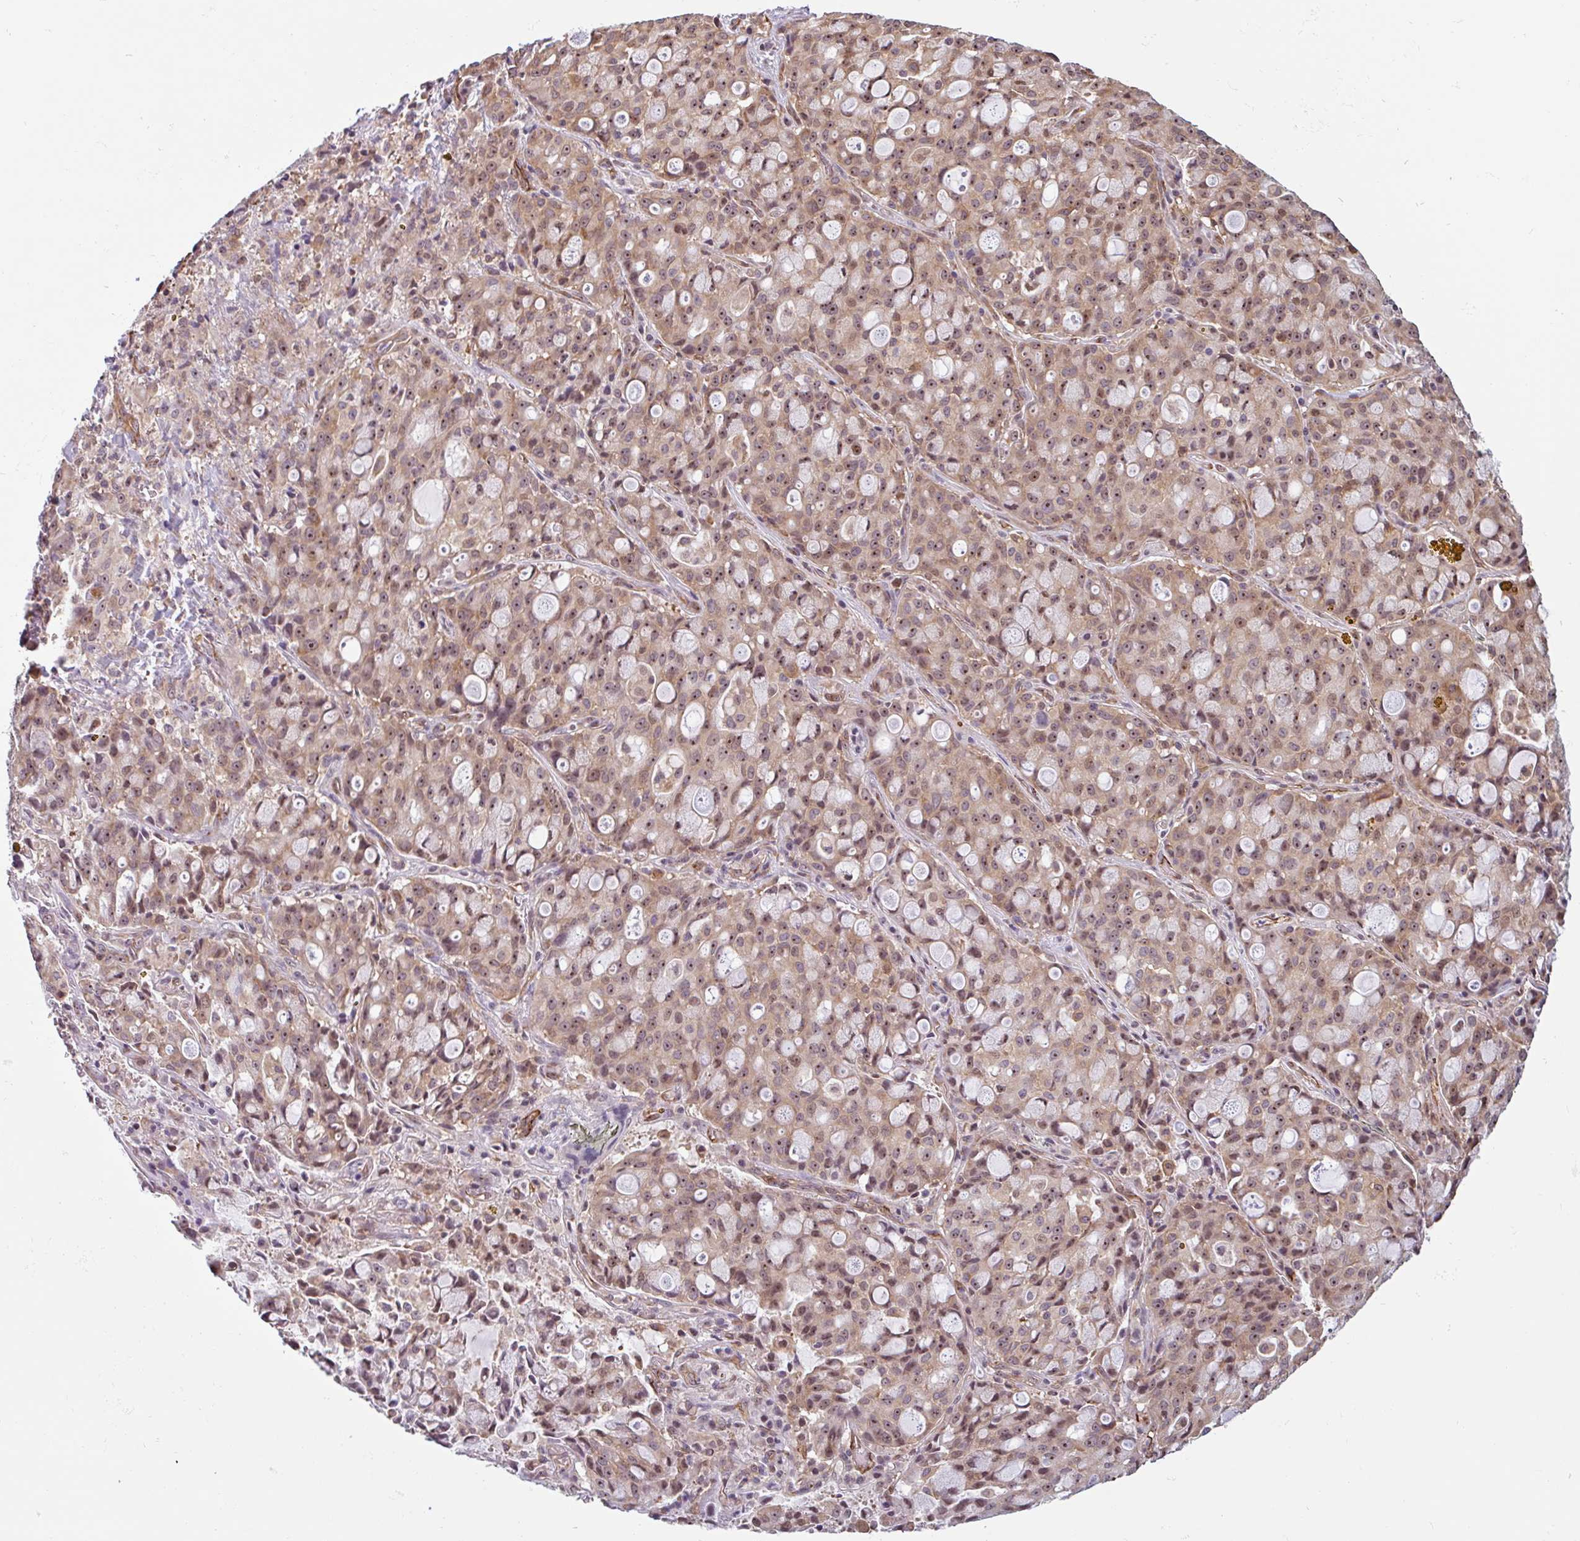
{"staining": {"intensity": "moderate", "quantity": ">75%", "location": "cytoplasmic/membranous,nuclear"}, "tissue": "lung cancer", "cell_type": "Tumor cells", "image_type": "cancer", "snomed": [{"axis": "morphology", "description": "Adenocarcinoma, NOS"}, {"axis": "topography", "description": "Lung"}], "caption": "Immunohistochemistry image of lung cancer stained for a protein (brown), which displays medium levels of moderate cytoplasmic/membranous and nuclear staining in approximately >75% of tumor cells.", "gene": "ZNF689", "patient": {"sex": "female", "age": 44}}